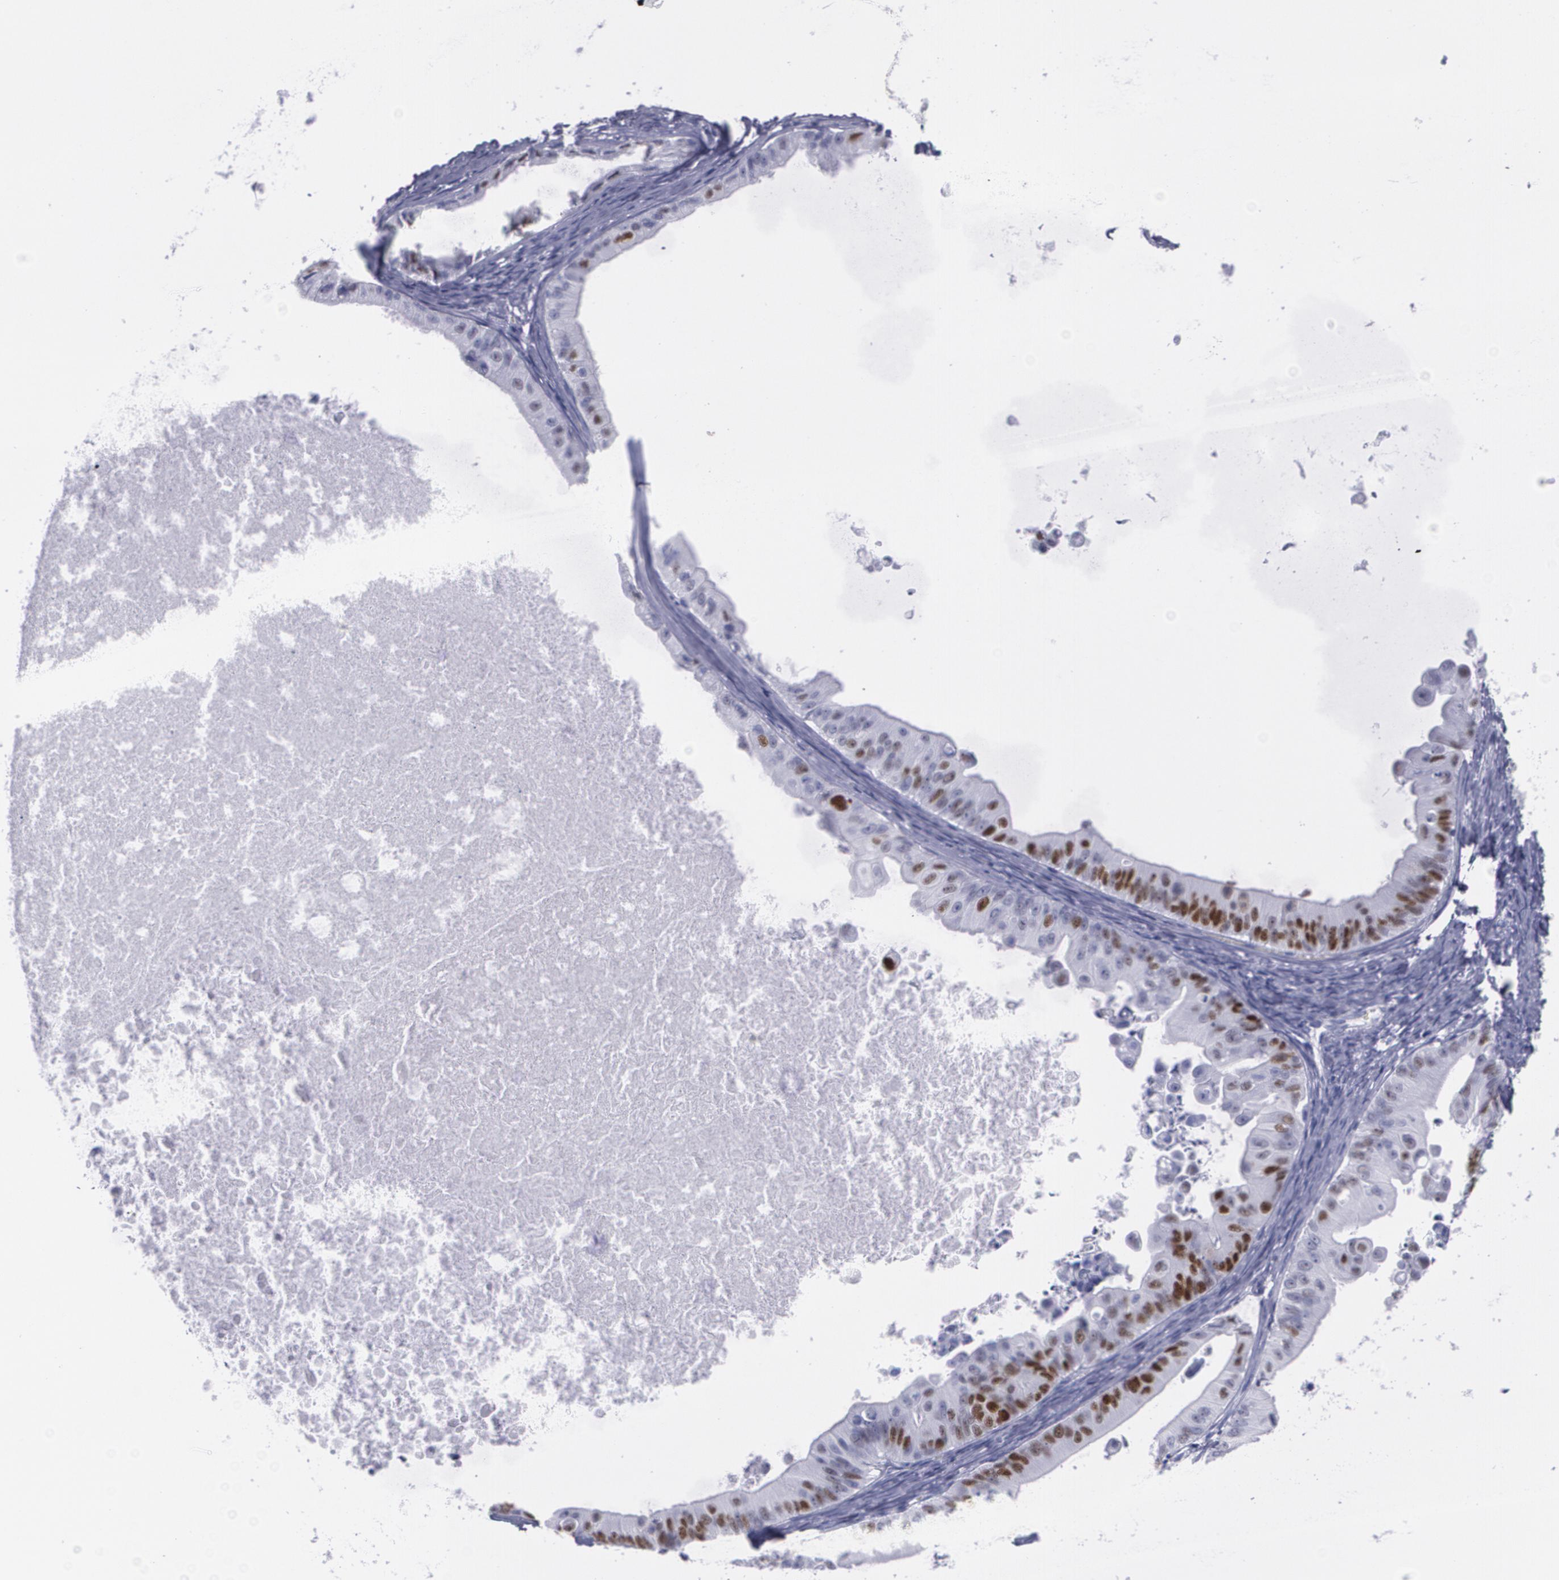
{"staining": {"intensity": "strong", "quantity": "25%-75%", "location": "nuclear"}, "tissue": "ovarian cancer", "cell_type": "Tumor cells", "image_type": "cancer", "snomed": [{"axis": "morphology", "description": "Cystadenocarcinoma, mucinous, NOS"}, {"axis": "topography", "description": "Ovary"}], "caption": "There is high levels of strong nuclear staining in tumor cells of ovarian cancer, as demonstrated by immunohistochemical staining (brown color).", "gene": "TP53", "patient": {"sex": "female", "age": 37}}